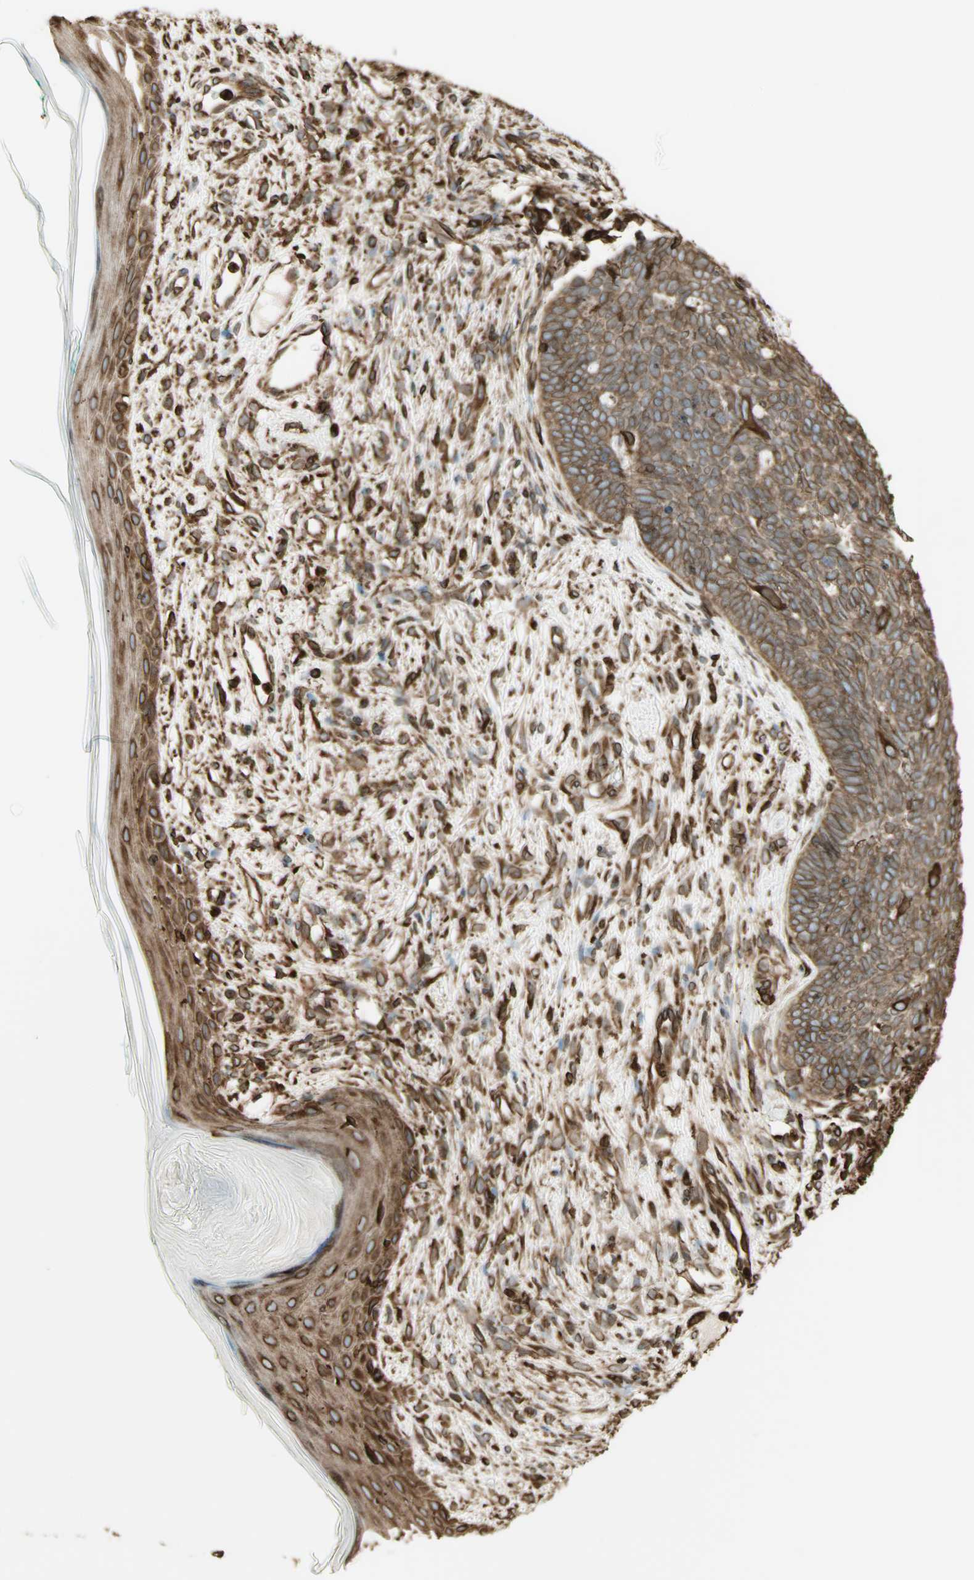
{"staining": {"intensity": "moderate", "quantity": ">75%", "location": "cytoplasmic/membranous"}, "tissue": "skin cancer", "cell_type": "Tumor cells", "image_type": "cancer", "snomed": [{"axis": "morphology", "description": "Basal cell carcinoma"}, {"axis": "topography", "description": "Skin"}], "caption": "Protein expression analysis of skin cancer displays moderate cytoplasmic/membranous expression in about >75% of tumor cells. The staining was performed using DAB (3,3'-diaminobenzidine), with brown indicating positive protein expression. Nuclei are stained blue with hematoxylin.", "gene": "CANX", "patient": {"sex": "female", "age": 84}}